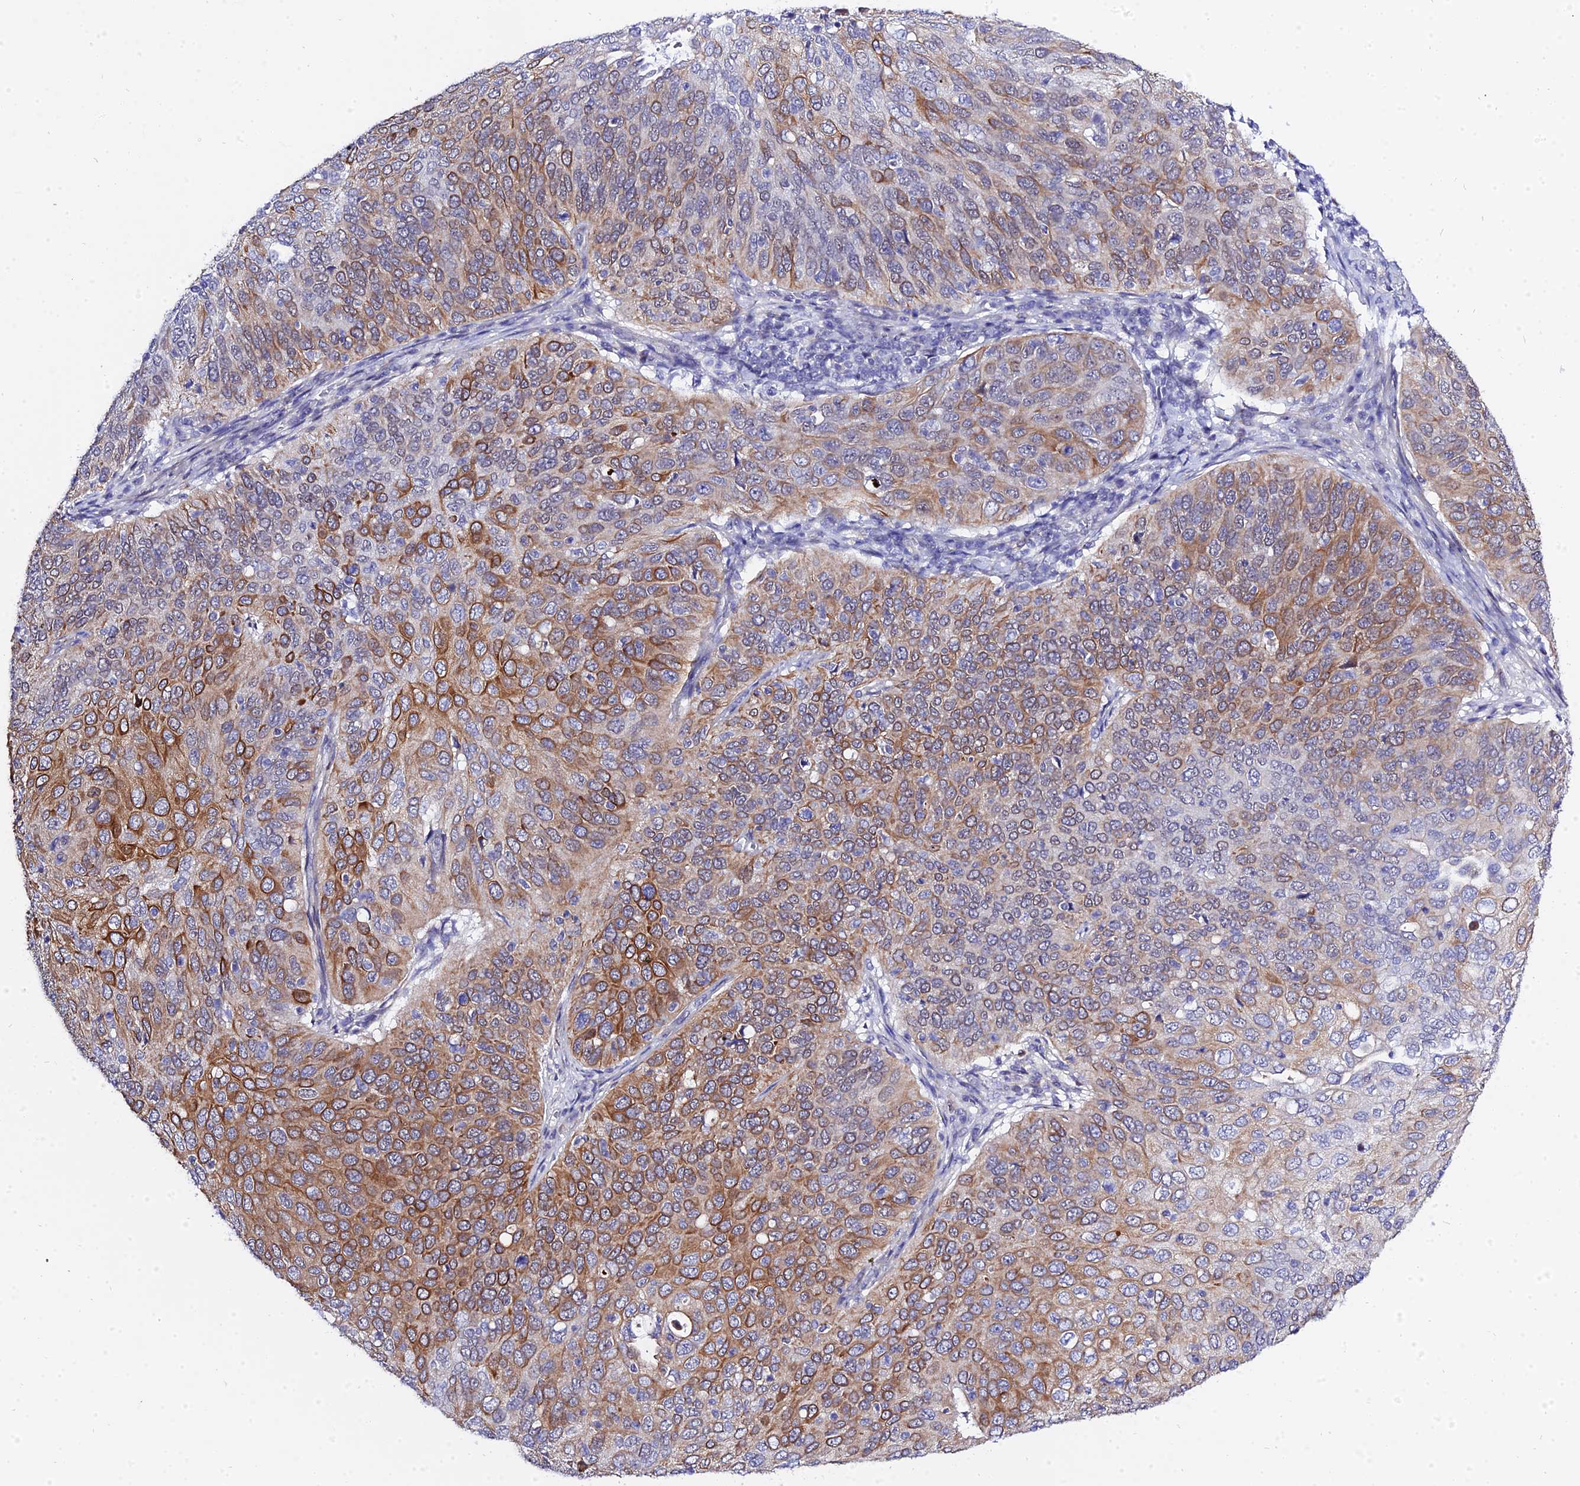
{"staining": {"intensity": "moderate", "quantity": "25%-75%", "location": "cytoplasmic/membranous"}, "tissue": "cervical cancer", "cell_type": "Tumor cells", "image_type": "cancer", "snomed": [{"axis": "morphology", "description": "Squamous cell carcinoma, NOS"}, {"axis": "topography", "description": "Cervix"}], "caption": "Protein expression analysis of cervical squamous cell carcinoma reveals moderate cytoplasmic/membranous positivity in approximately 25%-75% of tumor cells.", "gene": "ZNF628", "patient": {"sex": "female", "age": 36}}